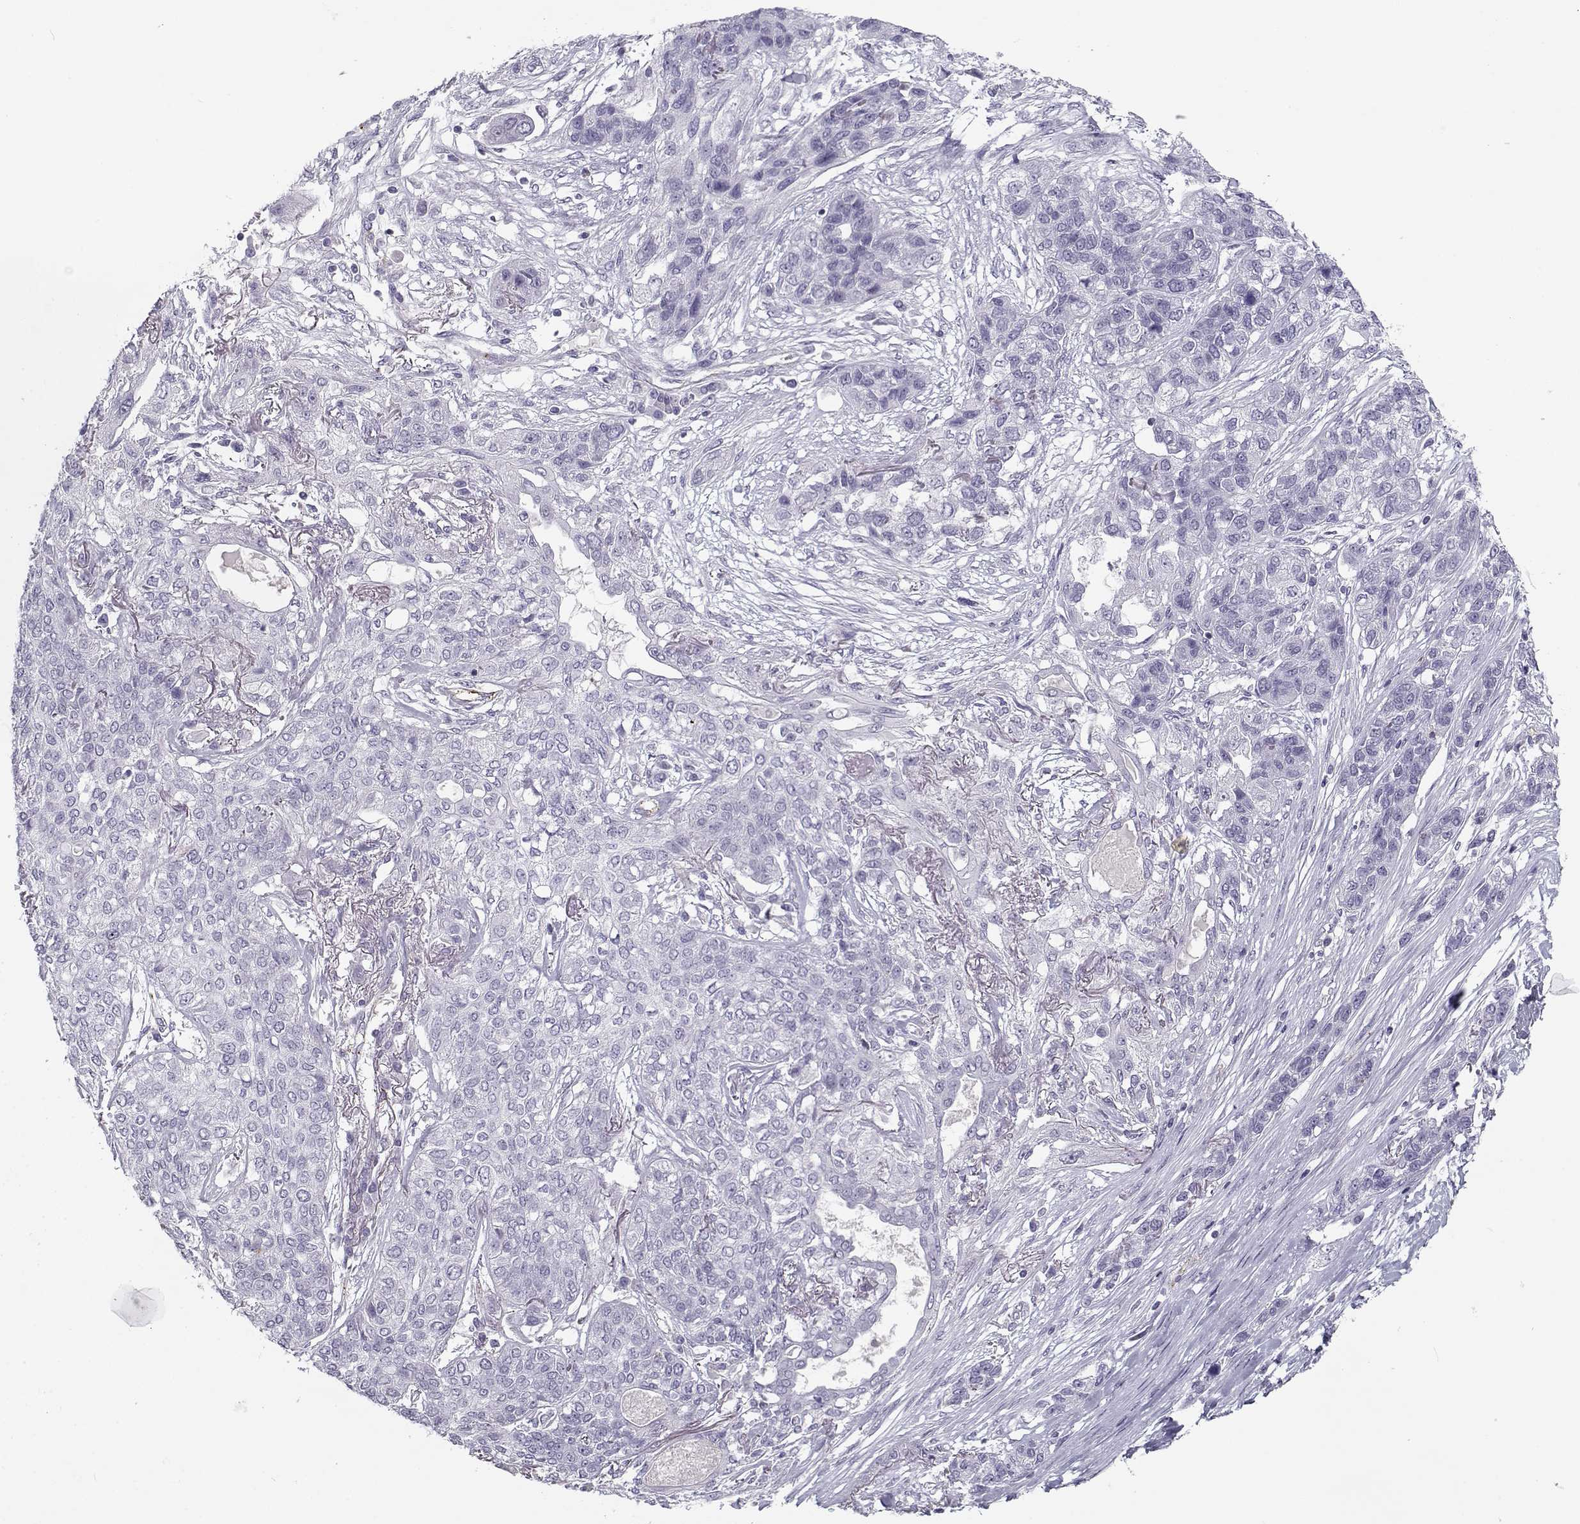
{"staining": {"intensity": "negative", "quantity": "none", "location": "none"}, "tissue": "lung cancer", "cell_type": "Tumor cells", "image_type": "cancer", "snomed": [{"axis": "morphology", "description": "Squamous cell carcinoma, NOS"}, {"axis": "topography", "description": "Lung"}], "caption": "Histopathology image shows no significant protein expression in tumor cells of squamous cell carcinoma (lung). (DAB IHC visualized using brightfield microscopy, high magnification).", "gene": "MYO1A", "patient": {"sex": "female", "age": 70}}